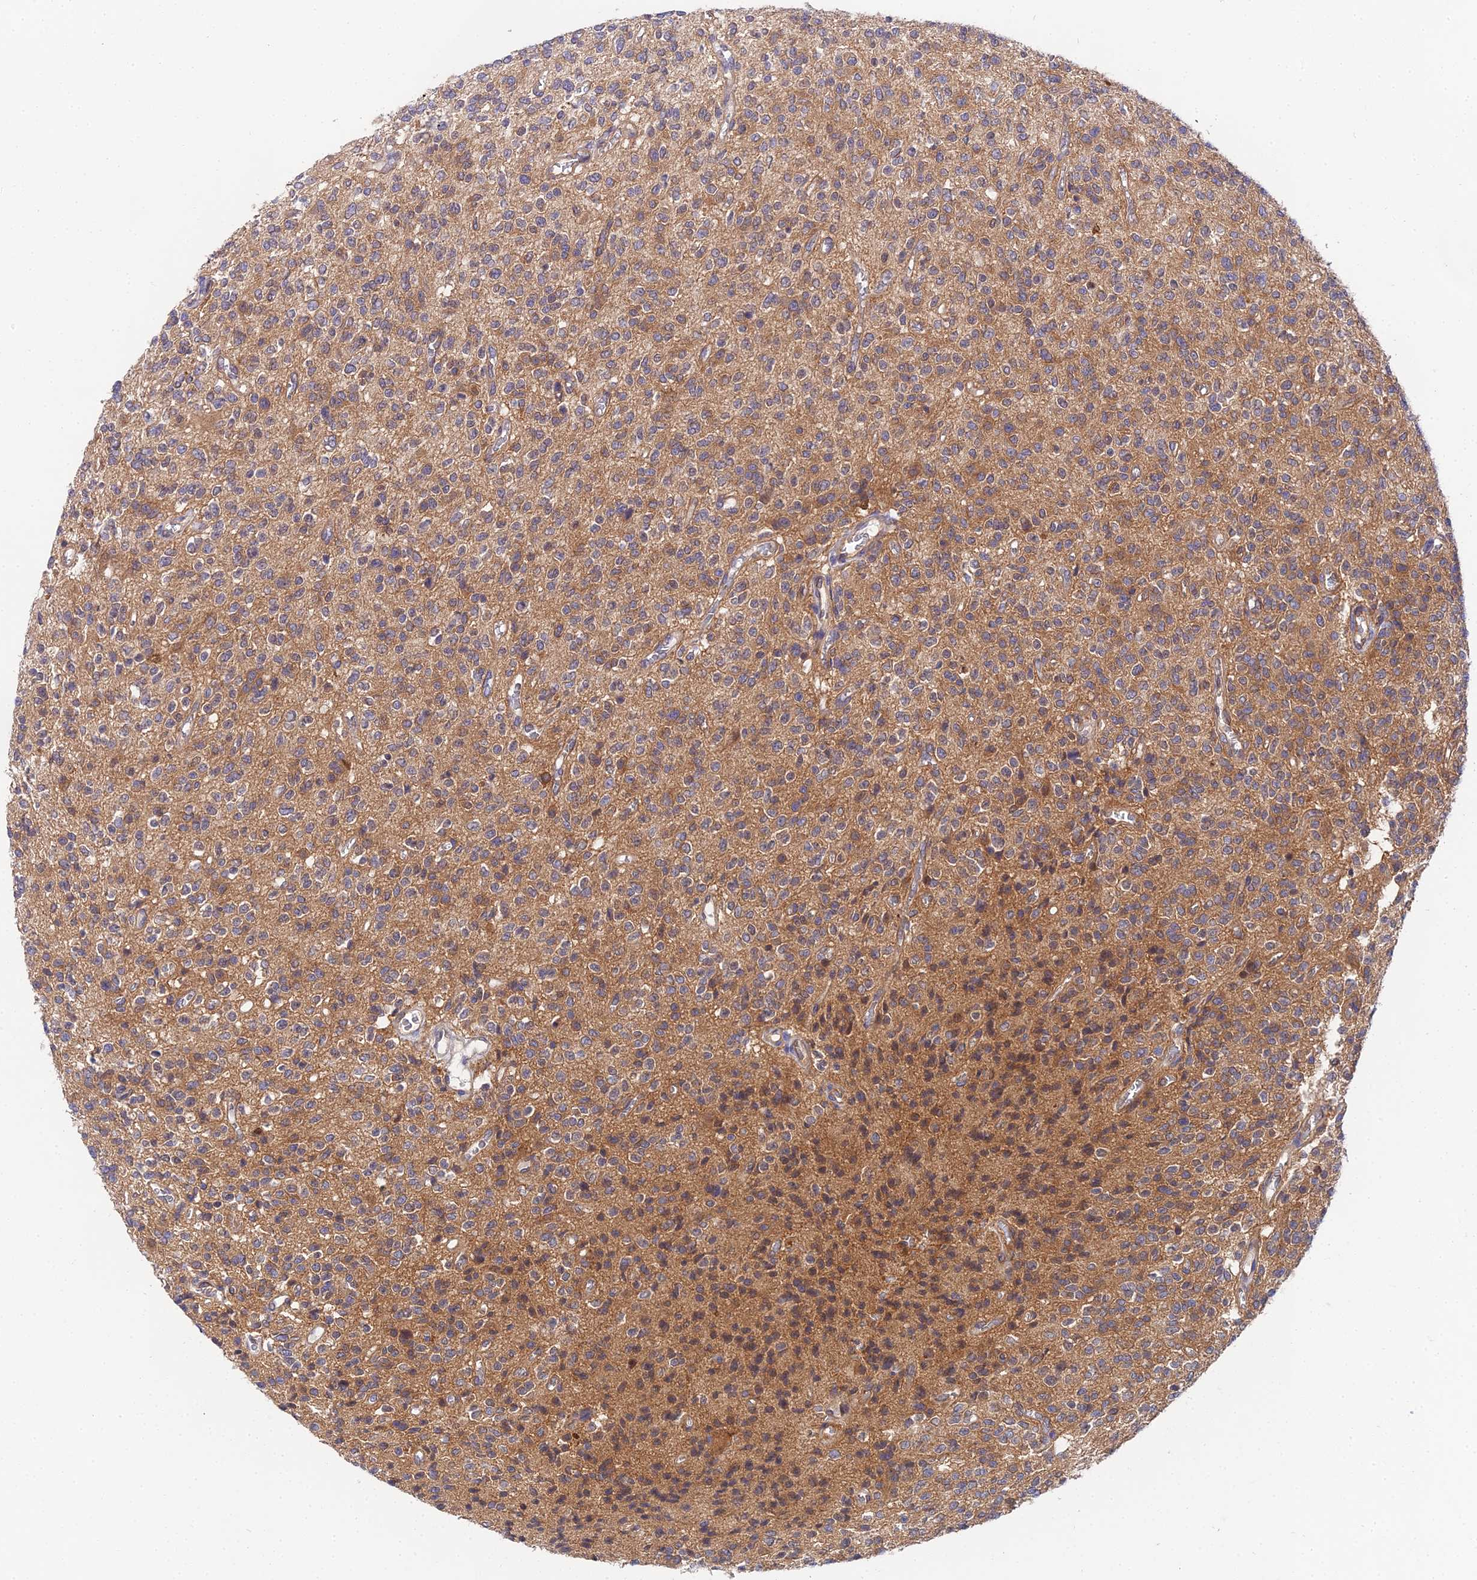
{"staining": {"intensity": "moderate", "quantity": "25%-75%", "location": "cytoplasmic/membranous"}, "tissue": "glioma", "cell_type": "Tumor cells", "image_type": "cancer", "snomed": [{"axis": "morphology", "description": "Glioma, malignant, High grade"}, {"axis": "topography", "description": "Brain"}], "caption": "Glioma stained with a protein marker shows moderate staining in tumor cells.", "gene": "PPP2R2C", "patient": {"sex": "male", "age": 34}}